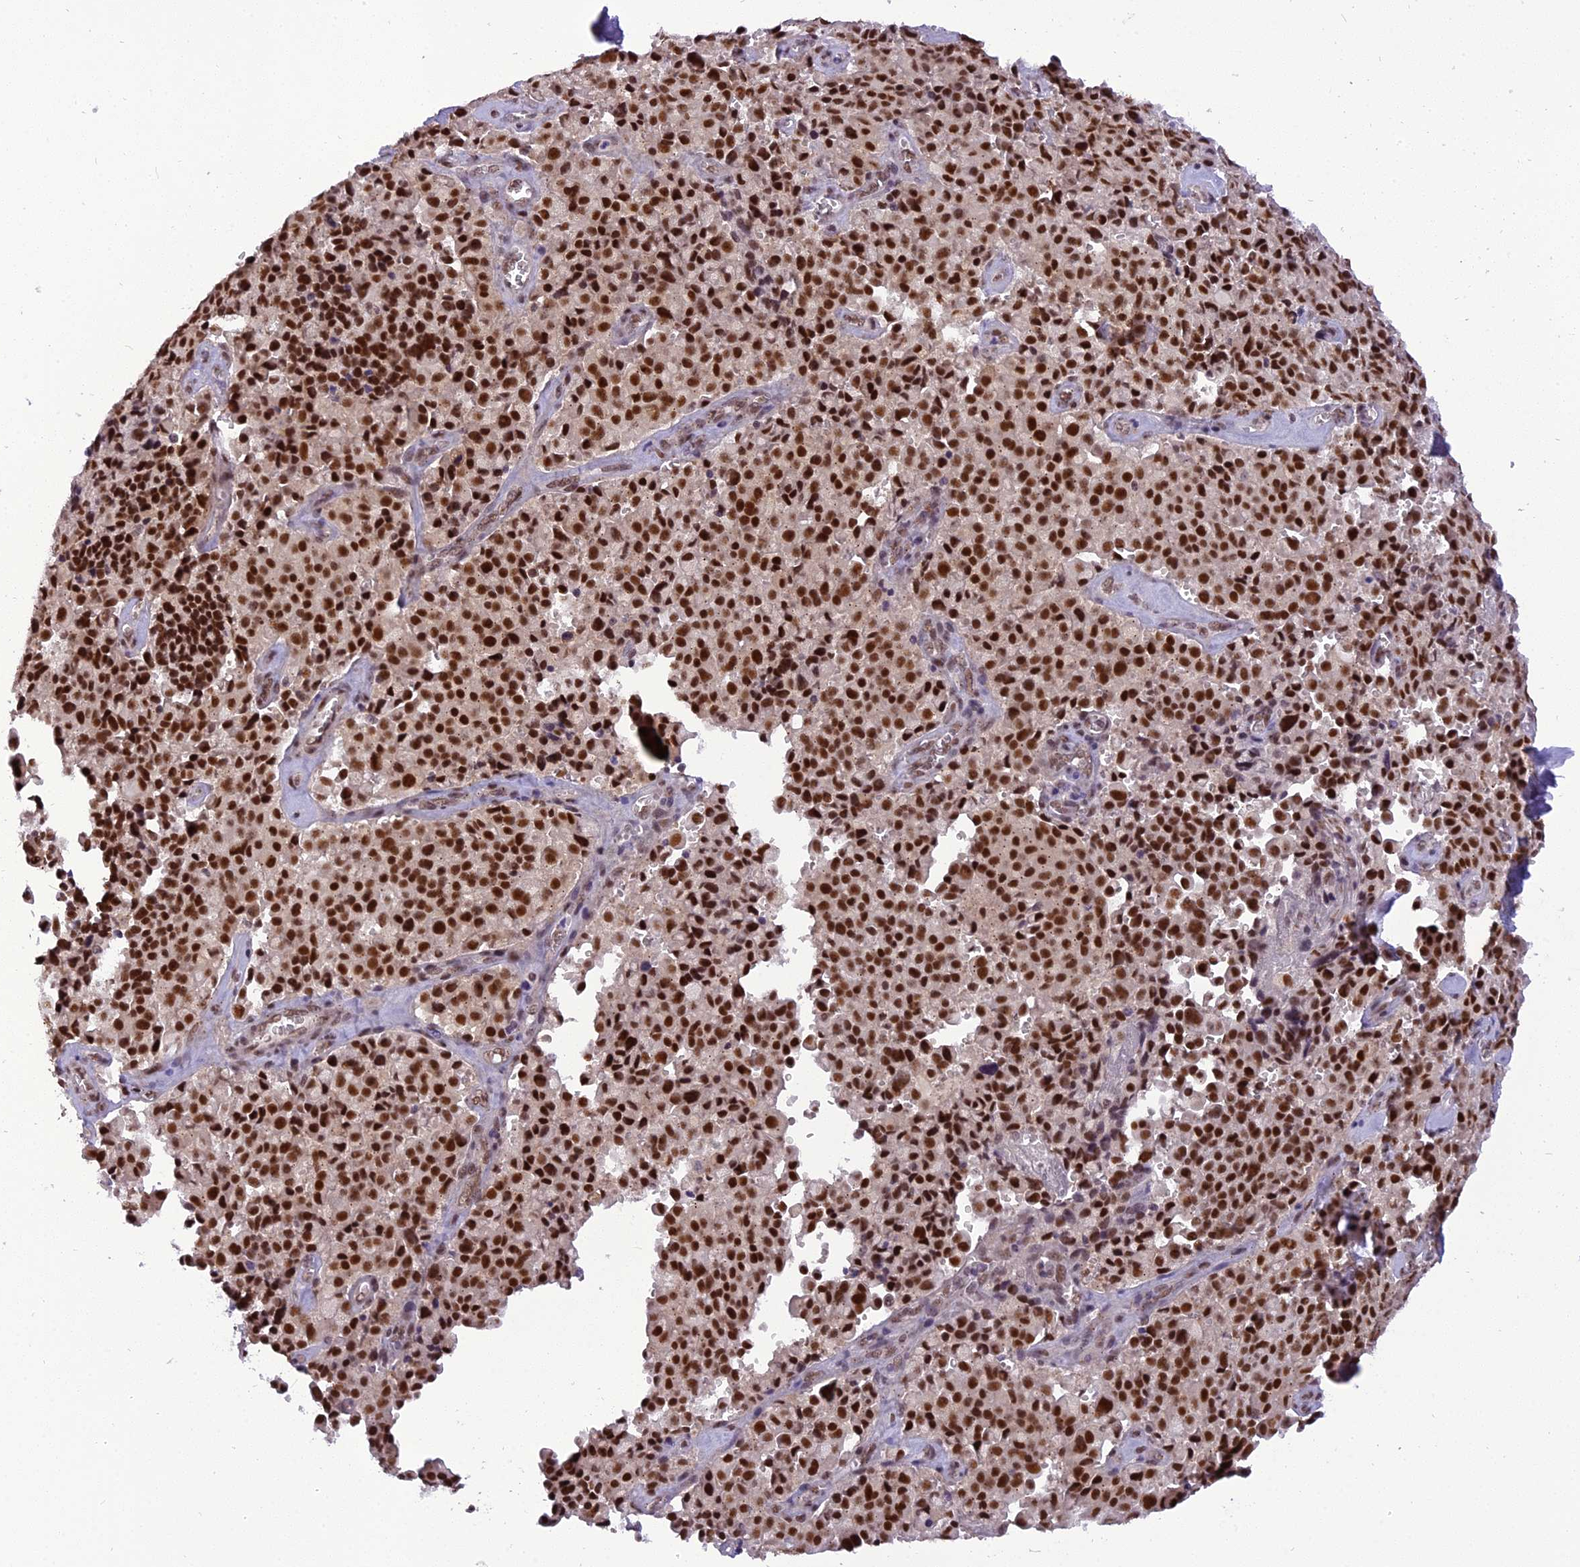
{"staining": {"intensity": "strong", "quantity": ">75%", "location": "nuclear"}, "tissue": "pancreatic cancer", "cell_type": "Tumor cells", "image_type": "cancer", "snomed": [{"axis": "morphology", "description": "Adenocarcinoma, NOS"}, {"axis": "topography", "description": "Pancreas"}], "caption": "Protein staining of pancreatic cancer (adenocarcinoma) tissue demonstrates strong nuclear expression in approximately >75% of tumor cells. The staining was performed using DAB (3,3'-diaminobenzidine) to visualize the protein expression in brown, while the nuclei were stained in blue with hematoxylin (Magnification: 20x).", "gene": "IRF2BP1", "patient": {"sex": "male", "age": 65}}